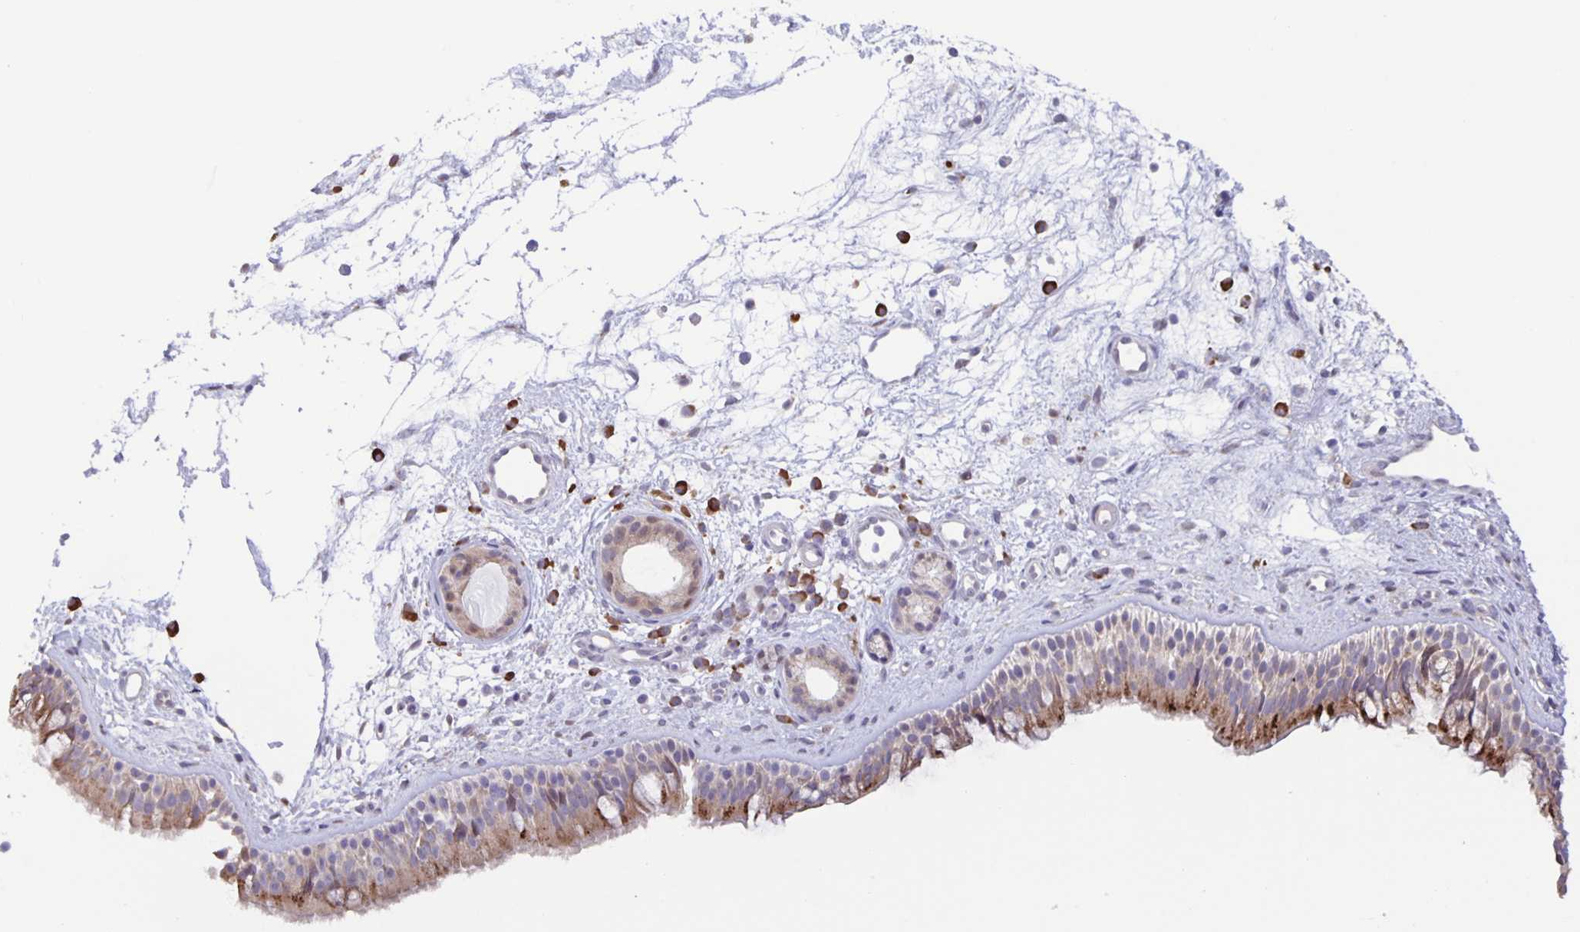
{"staining": {"intensity": "moderate", "quantity": "25%-75%", "location": "cytoplasmic/membranous"}, "tissue": "nasopharynx", "cell_type": "Respiratory epithelial cells", "image_type": "normal", "snomed": [{"axis": "morphology", "description": "Normal tissue, NOS"}, {"axis": "topography", "description": "Nasopharynx"}], "caption": "Immunohistochemistry (DAB (3,3'-diaminobenzidine)) staining of normal nasopharynx shows moderate cytoplasmic/membranous protein staining in approximately 25%-75% of respiratory epithelial cells.", "gene": "MAPK12", "patient": {"sex": "female", "age": 70}}